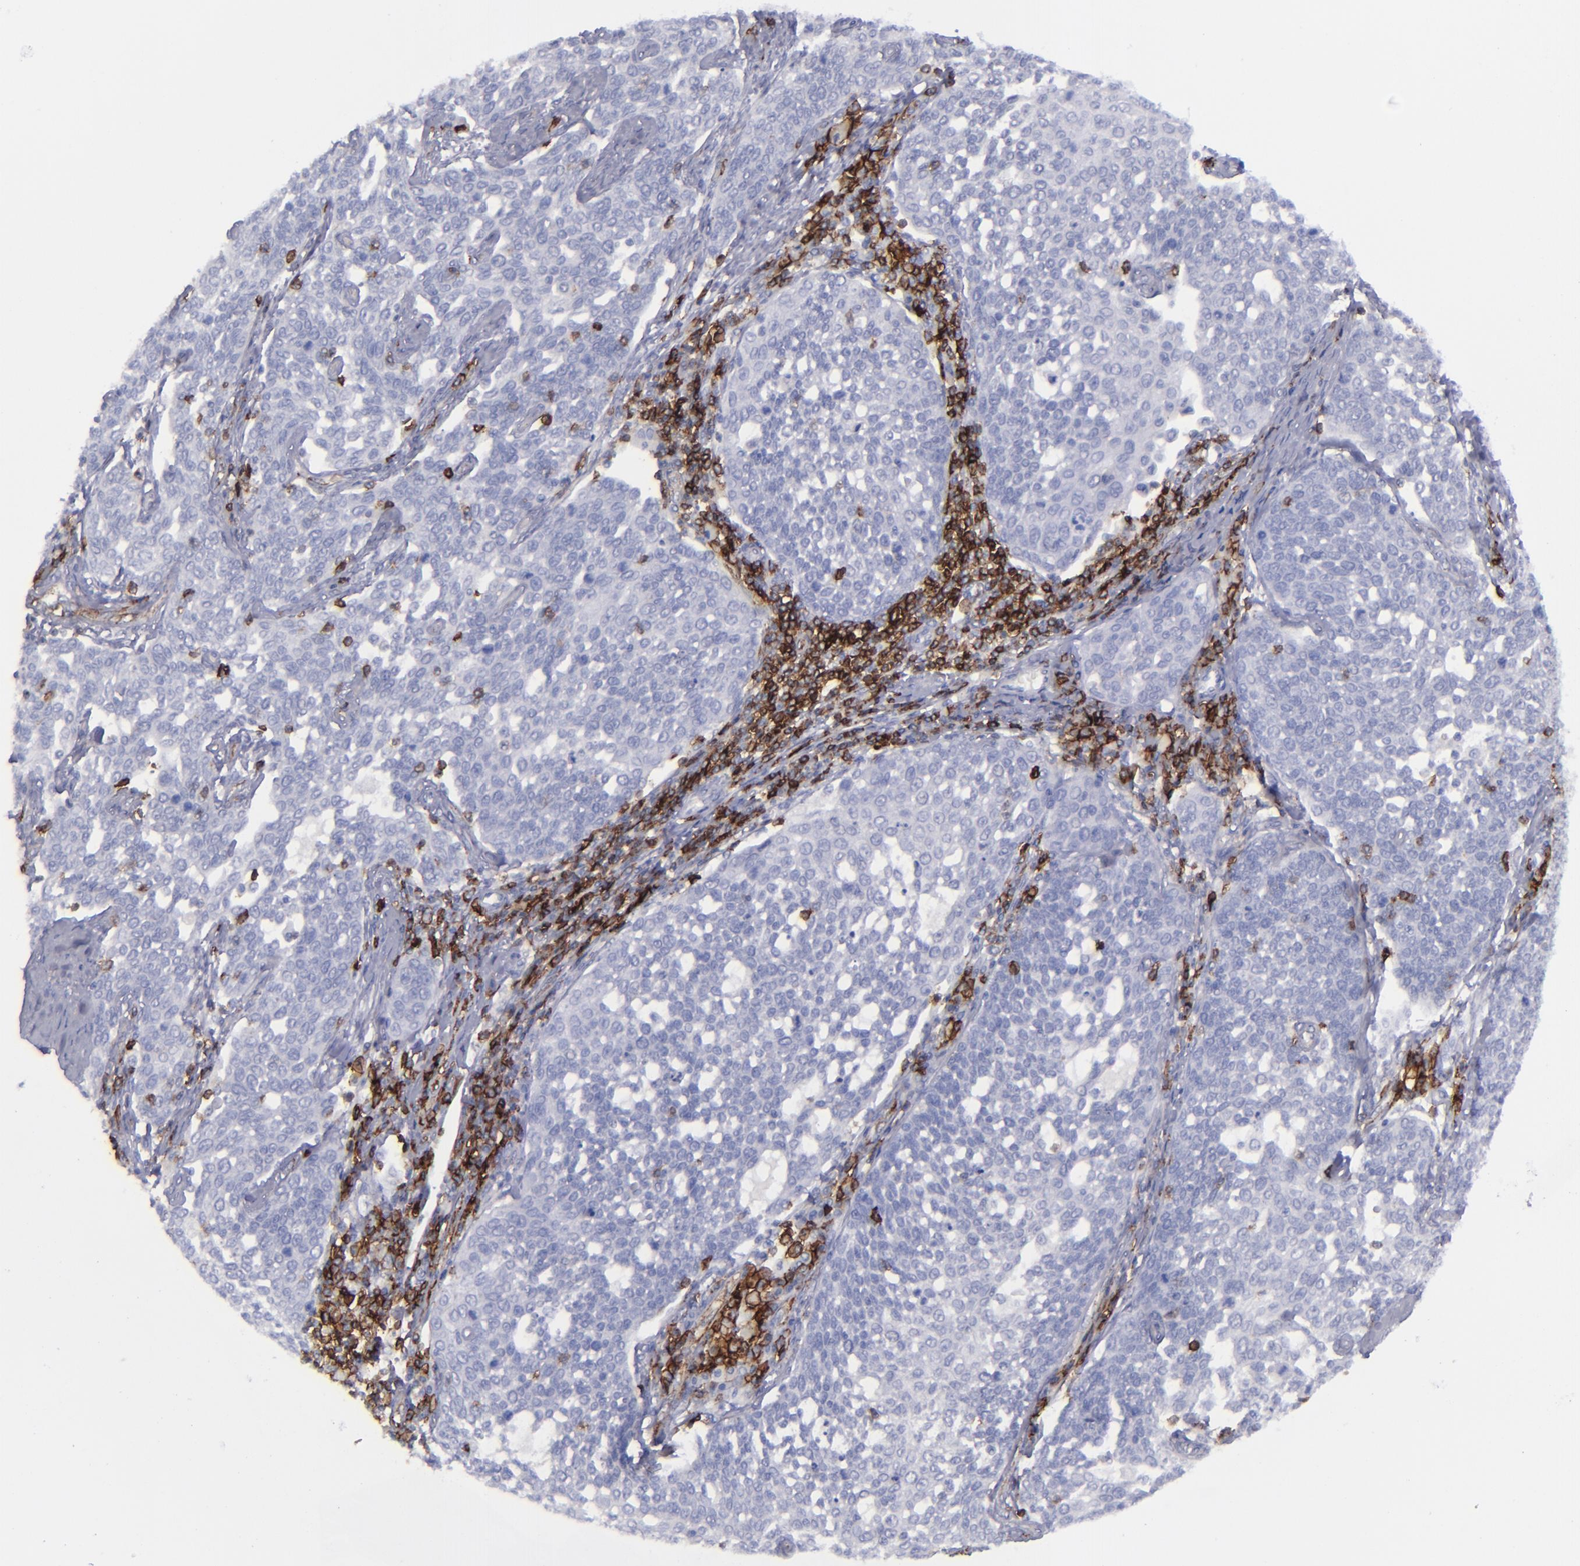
{"staining": {"intensity": "negative", "quantity": "none", "location": "none"}, "tissue": "cervical cancer", "cell_type": "Tumor cells", "image_type": "cancer", "snomed": [{"axis": "morphology", "description": "Squamous cell carcinoma, NOS"}, {"axis": "topography", "description": "Cervix"}], "caption": "DAB immunohistochemical staining of cervical cancer (squamous cell carcinoma) exhibits no significant staining in tumor cells.", "gene": "CD27", "patient": {"sex": "female", "age": 34}}